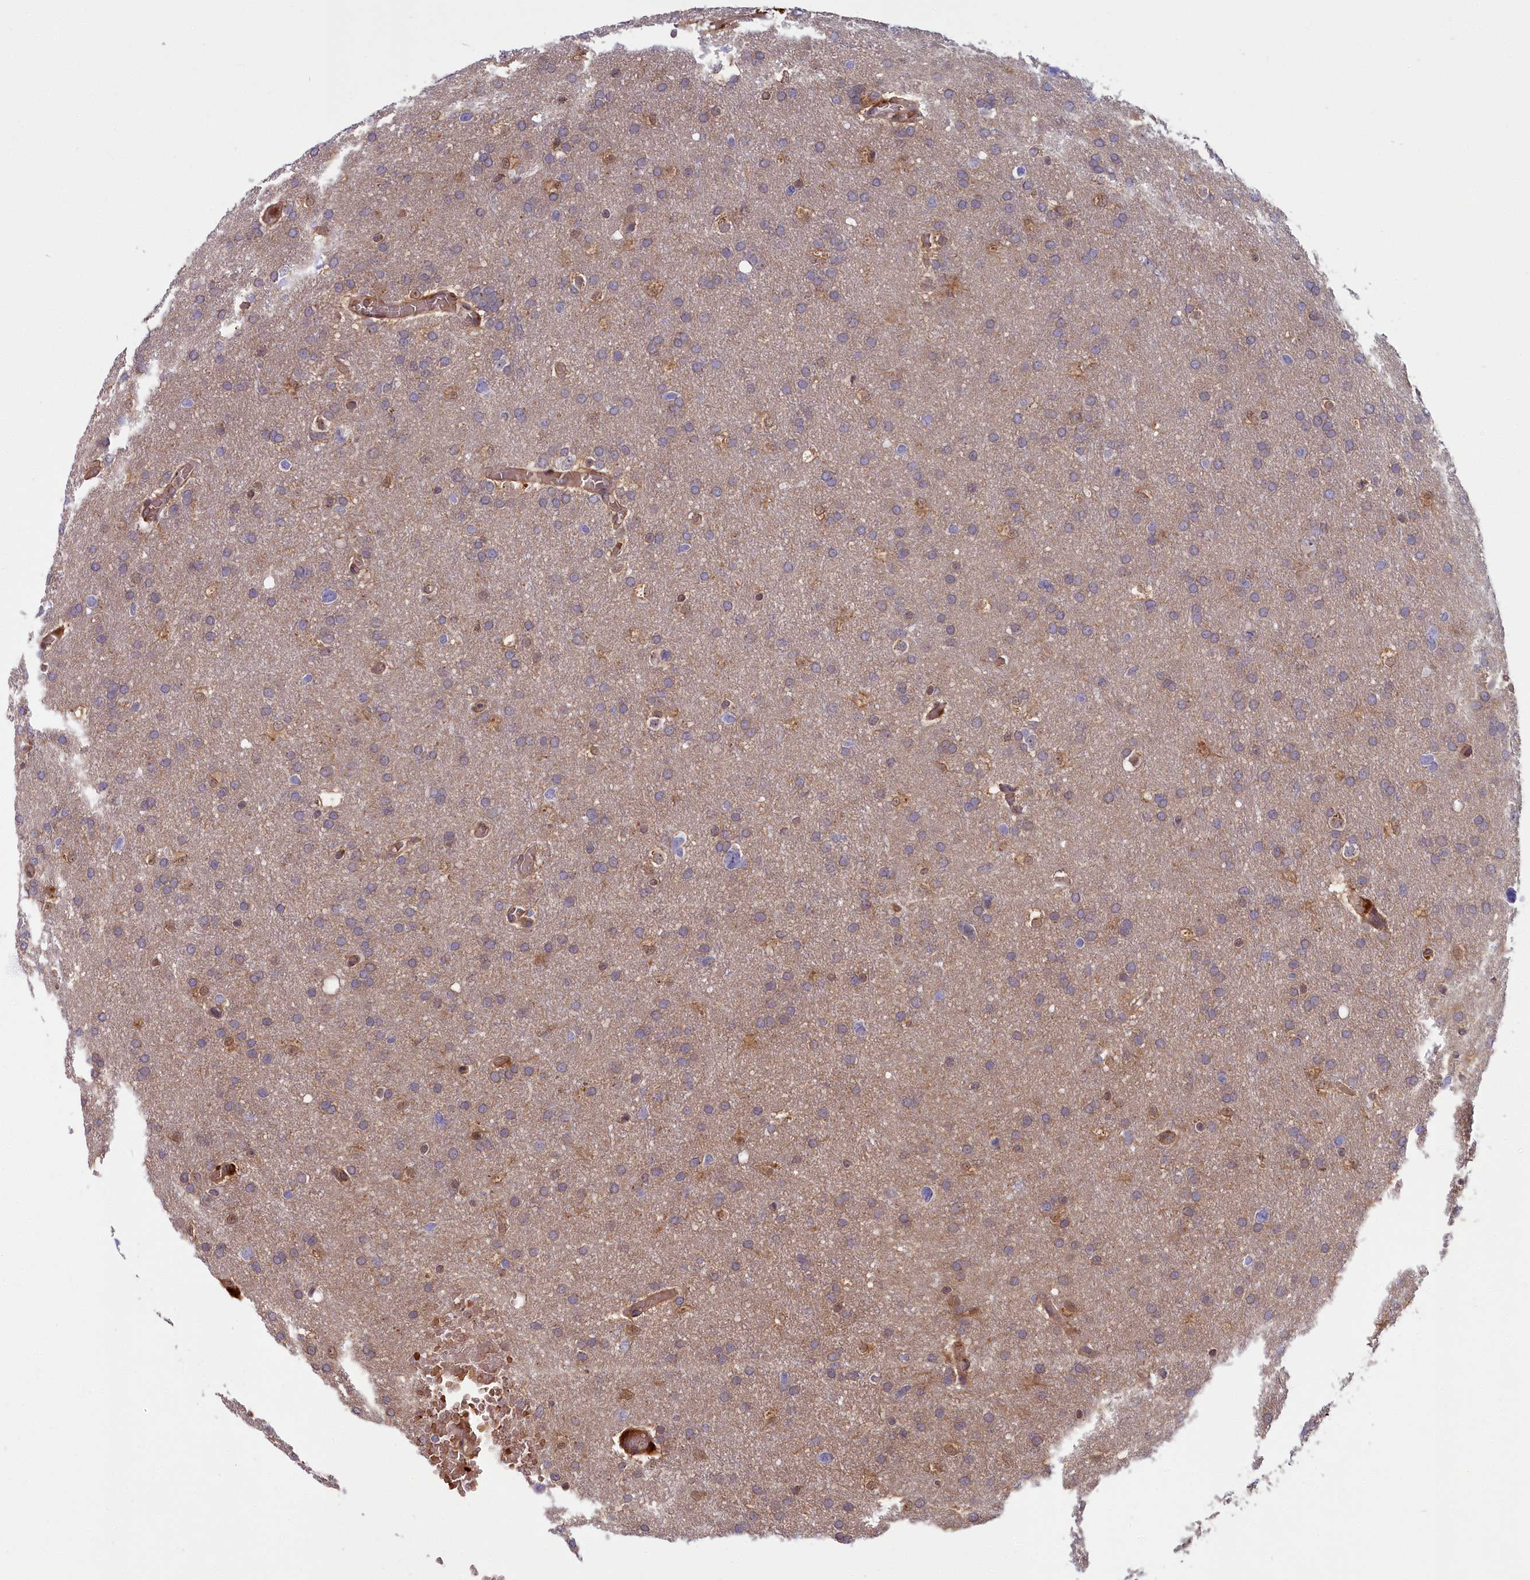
{"staining": {"intensity": "weak", "quantity": "<25%", "location": "cytoplasmic/membranous"}, "tissue": "glioma", "cell_type": "Tumor cells", "image_type": "cancer", "snomed": [{"axis": "morphology", "description": "Glioma, malignant, High grade"}, {"axis": "topography", "description": "Cerebral cortex"}], "caption": "DAB immunohistochemical staining of malignant high-grade glioma reveals no significant positivity in tumor cells.", "gene": "BLVRB", "patient": {"sex": "female", "age": 36}}